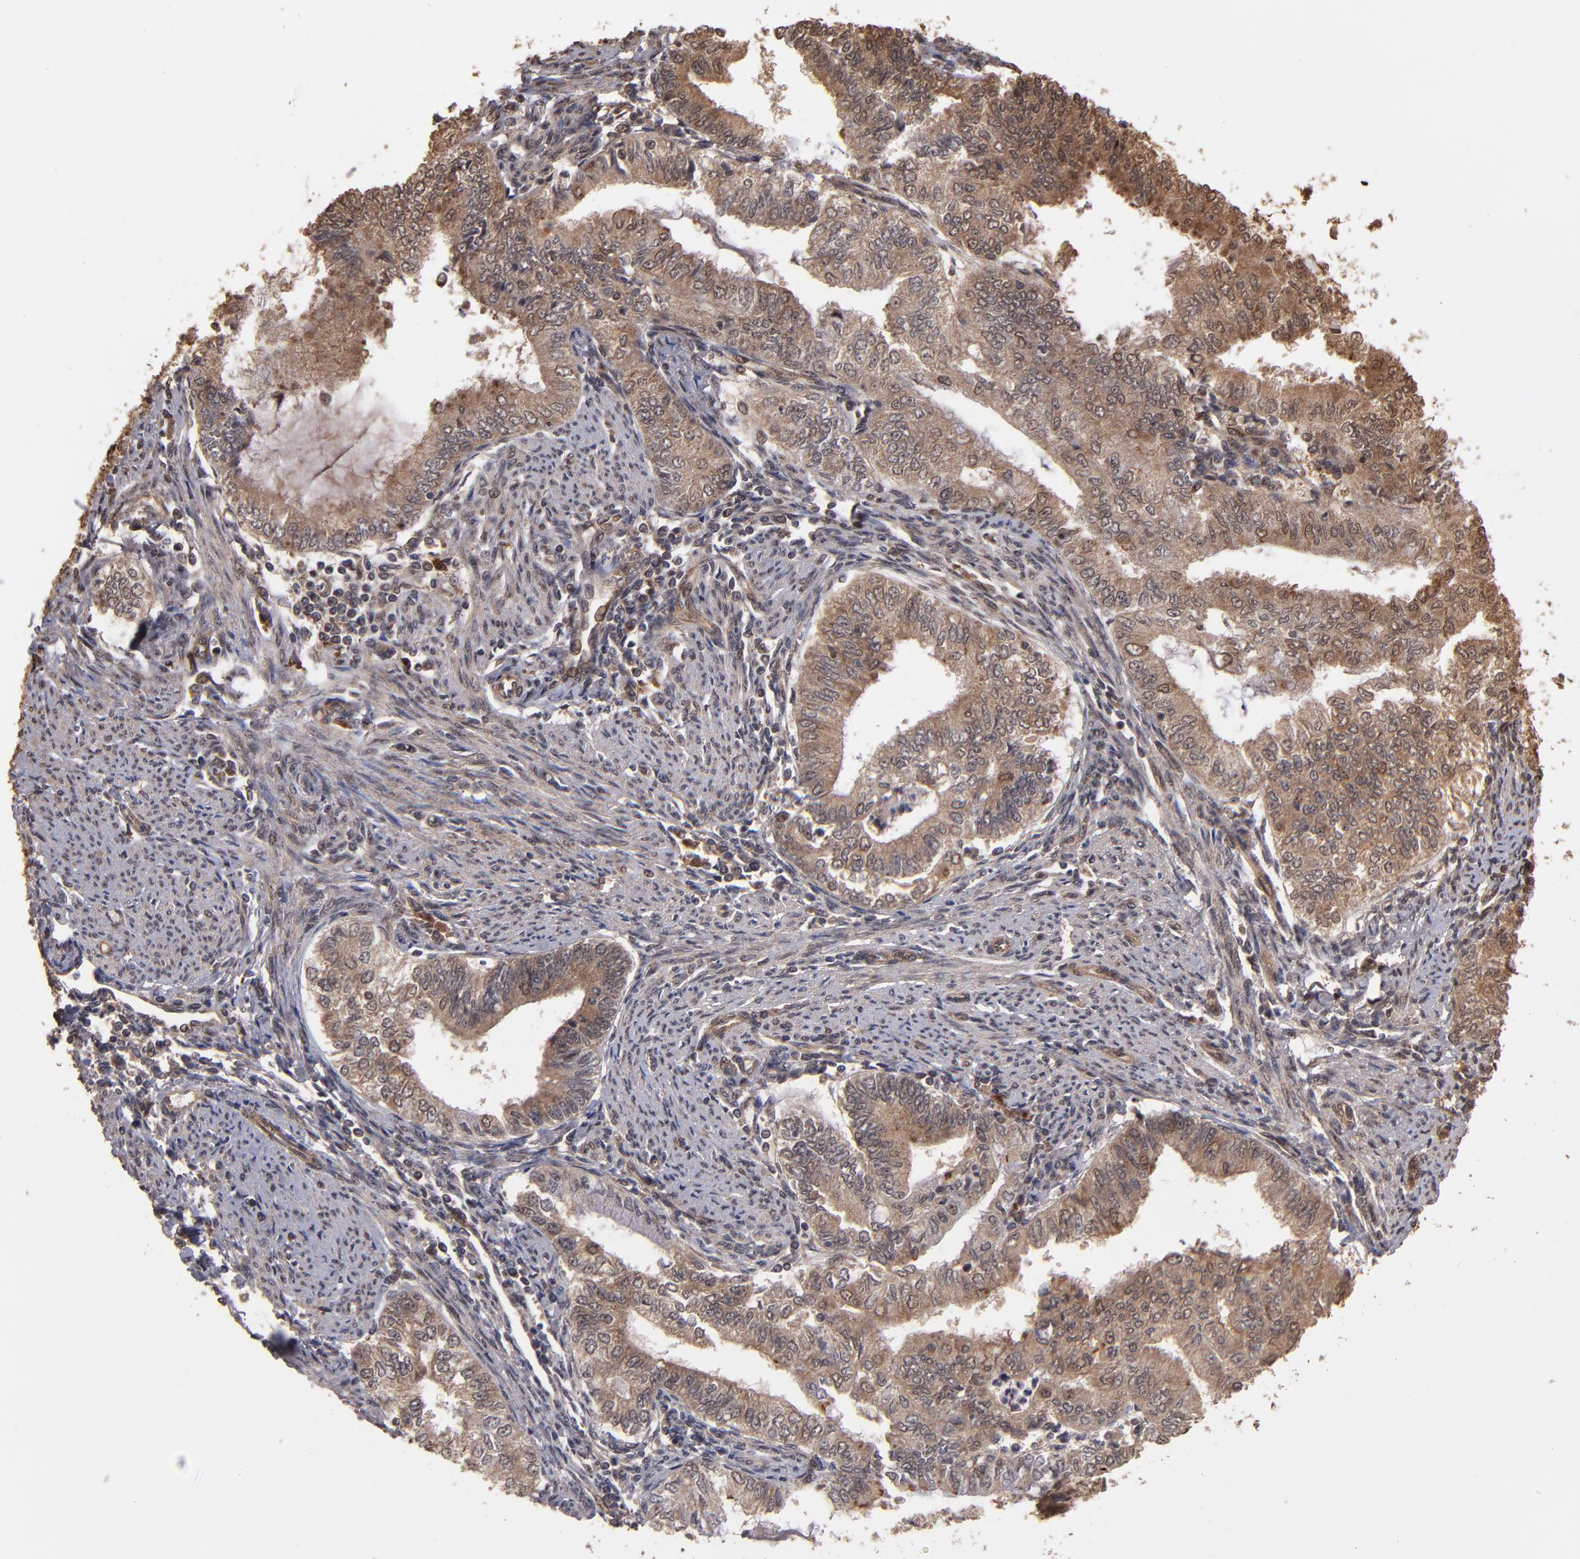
{"staining": {"intensity": "moderate", "quantity": ">75%", "location": "cytoplasmic/membranous"}, "tissue": "endometrial cancer", "cell_type": "Tumor cells", "image_type": "cancer", "snomed": [{"axis": "morphology", "description": "Adenocarcinoma, NOS"}, {"axis": "topography", "description": "Endometrium"}], "caption": "Adenocarcinoma (endometrial) tissue displays moderate cytoplasmic/membranous positivity in about >75% of tumor cells", "gene": "NFE2L2", "patient": {"sex": "female", "age": 66}}